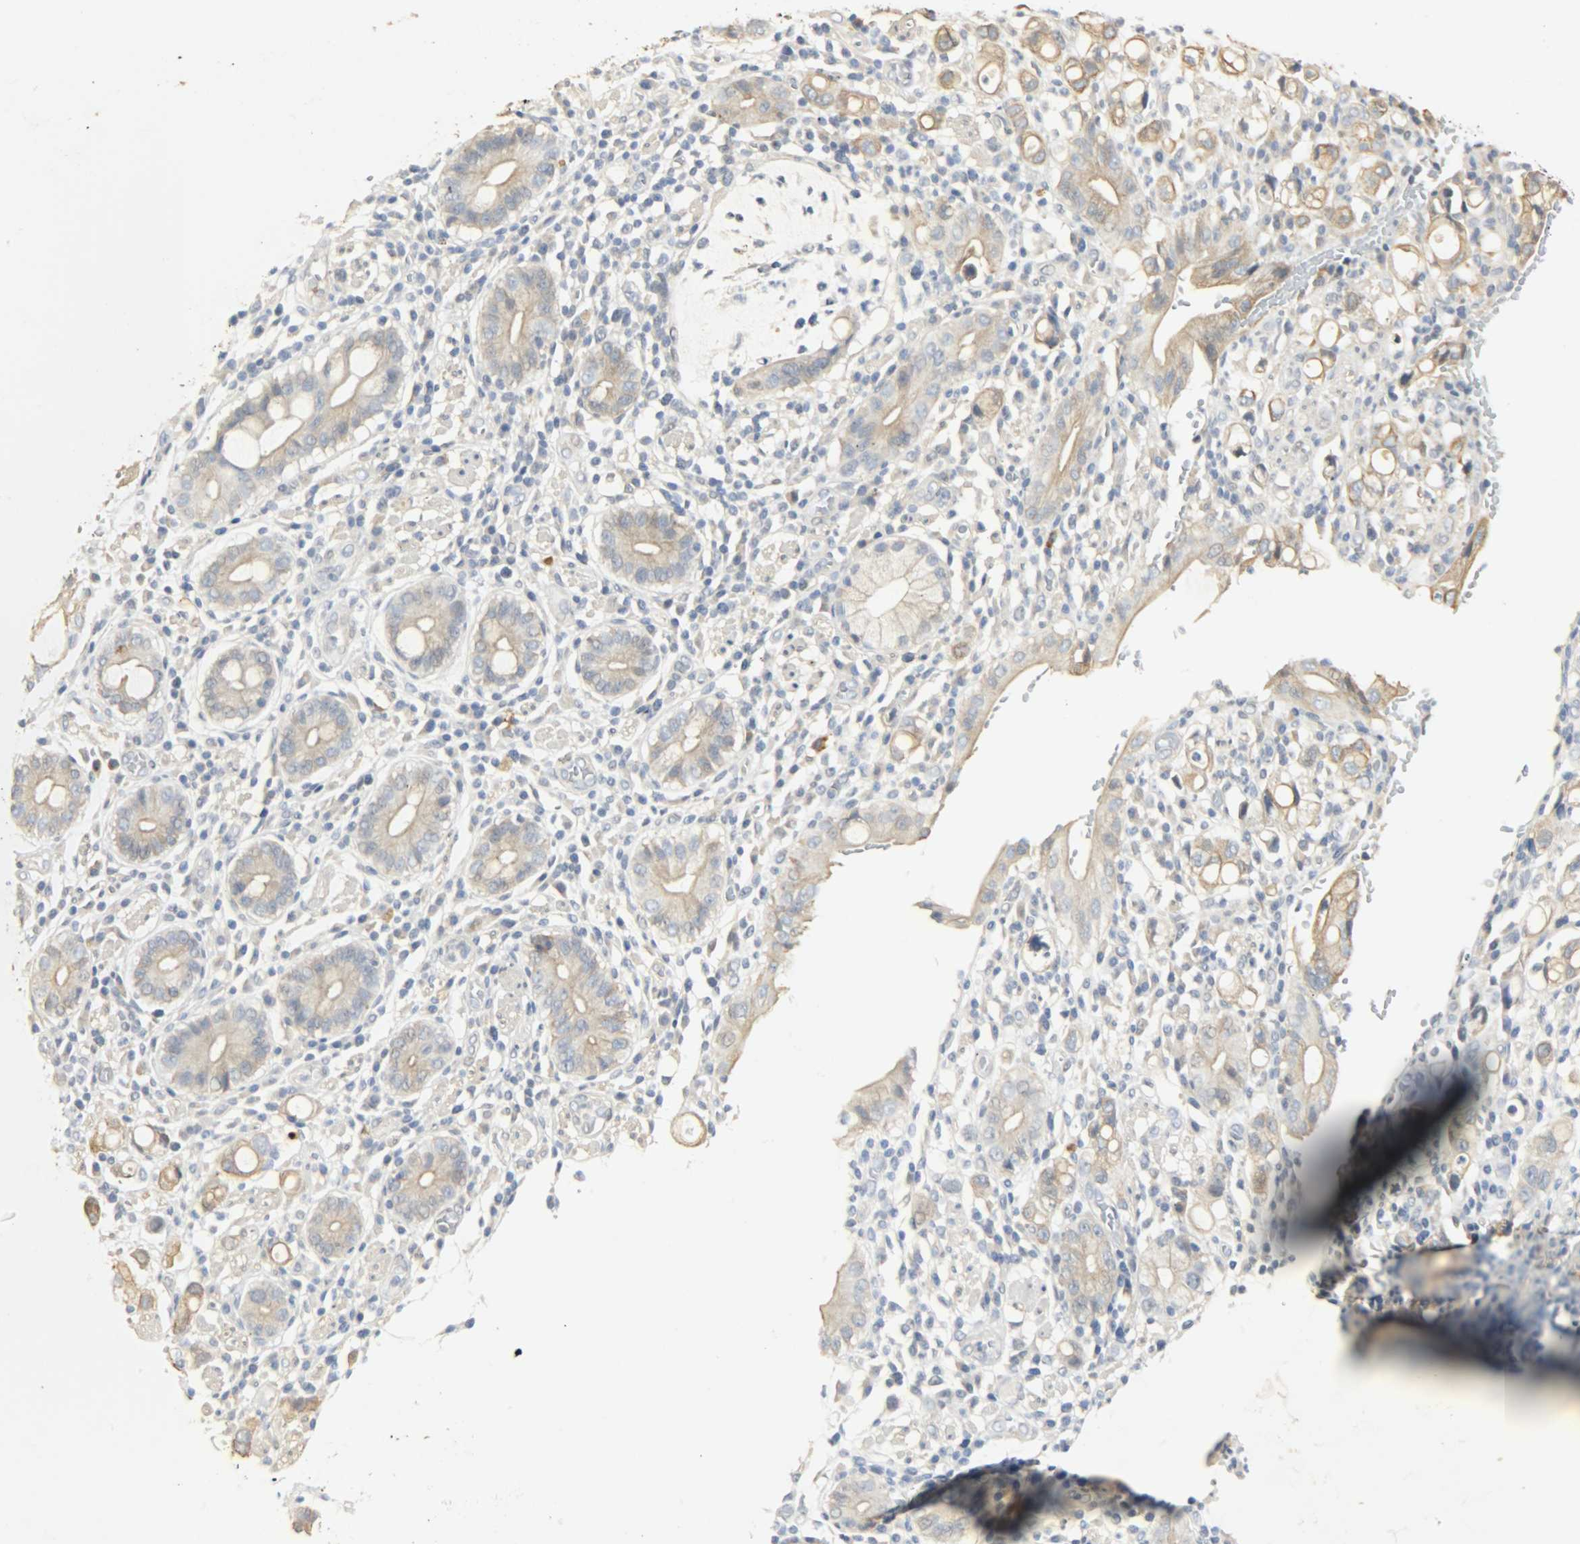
{"staining": {"intensity": "moderate", "quantity": ">75%", "location": "cytoplasmic/membranous"}, "tissue": "stomach cancer", "cell_type": "Tumor cells", "image_type": "cancer", "snomed": [{"axis": "morphology", "description": "Adenocarcinoma, NOS"}, {"axis": "topography", "description": "Stomach"}], "caption": "Stomach cancer stained with a protein marker exhibits moderate staining in tumor cells.", "gene": "USP13", "patient": {"sex": "female", "age": 75}}